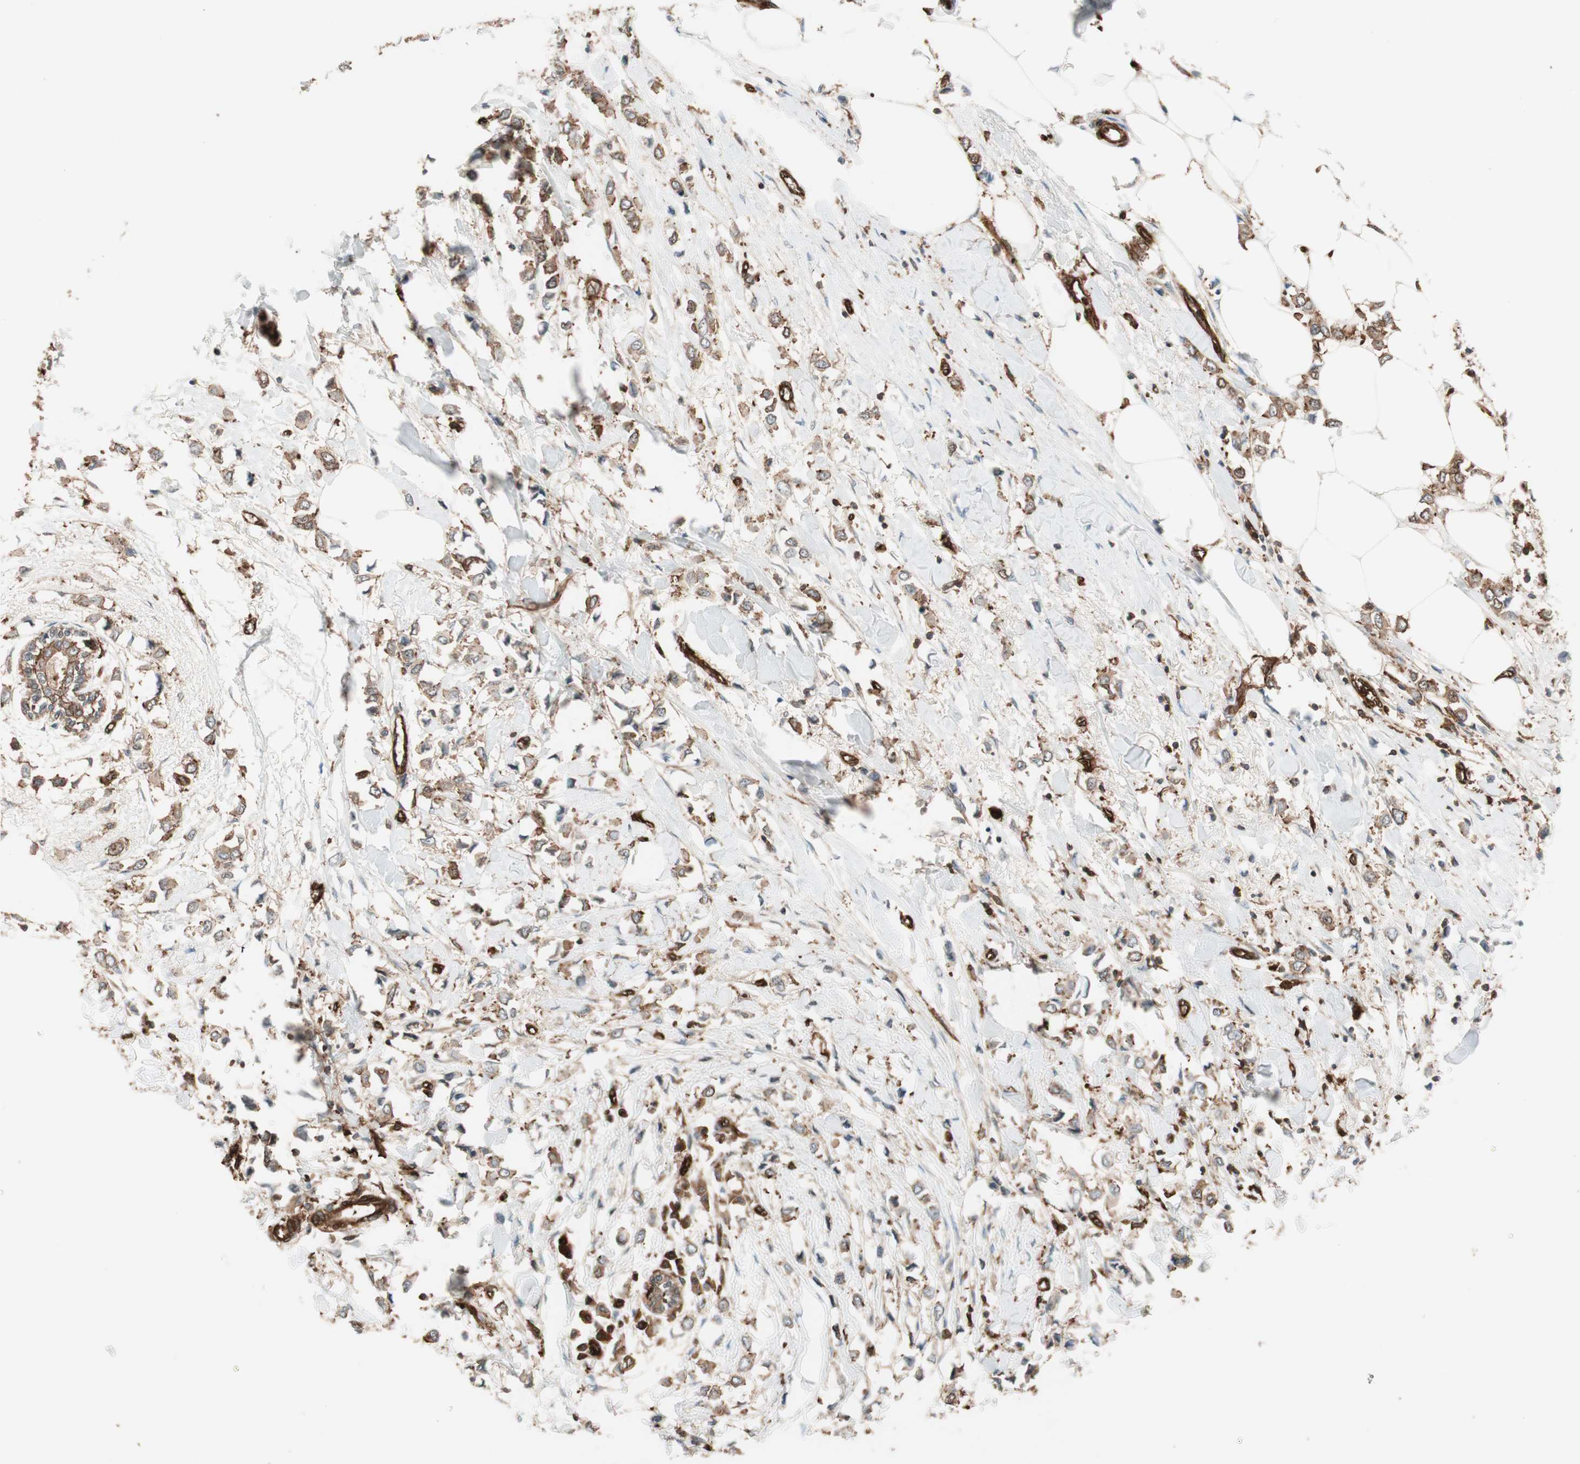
{"staining": {"intensity": "strong", "quantity": ">75%", "location": "cytoplasmic/membranous"}, "tissue": "breast cancer", "cell_type": "Tumor cells", "image_type": "cancer", "snomed": [{"axis": "morphology", "description": "Lobular carcinoma"}, {"axis": "topography", "description": "Breast"}], "caption": "Lobular carcinoma (breast) stained for a protein (brown) reveals strong cytoplasmic/membranous positive staining in approximately >75% of tumor cells.", "gene": "VASP", "patient": {"sex": "female", "age": 51}}